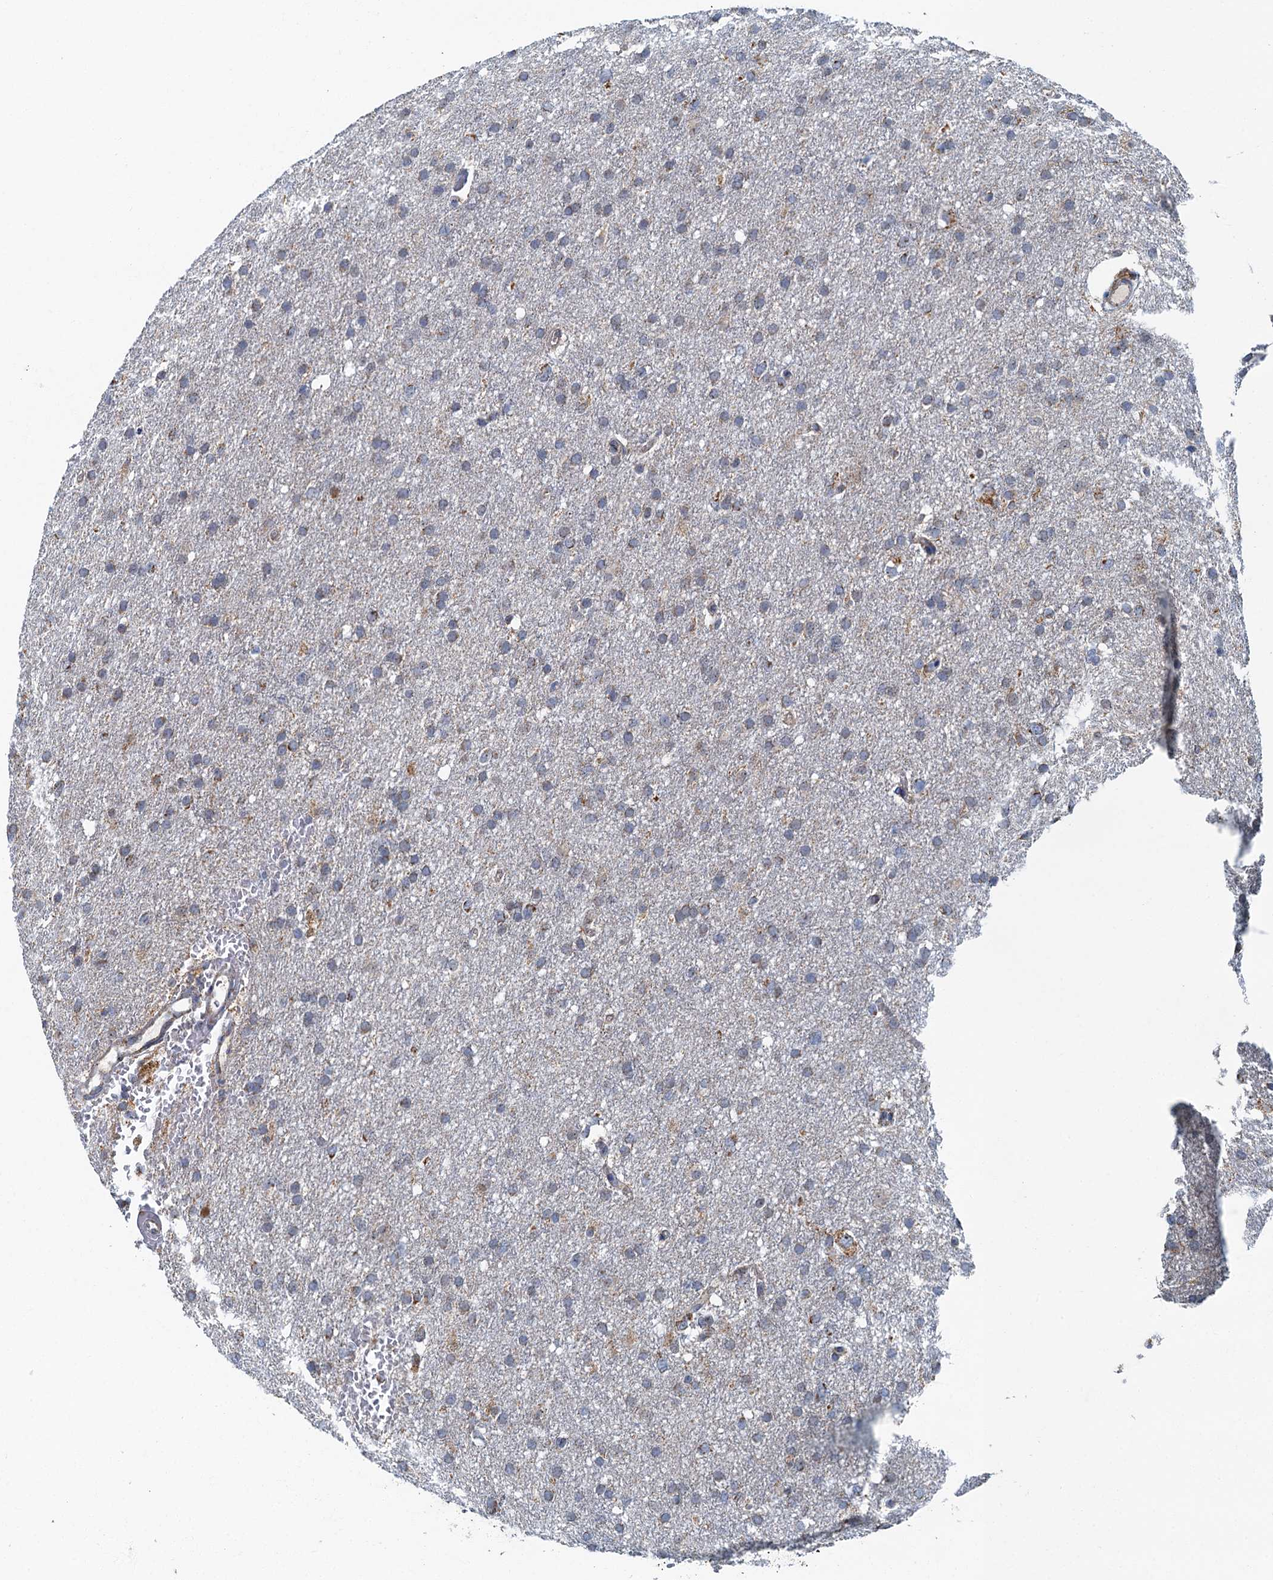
{"staining": {"intensity": "weak", "quantity": "25%-75%", "location": "cytoplasmic/membranous"}, "tissue": "glioma", "cell_type": "Tumor cells", "image_type": "cancer", "snomed": [{"axis": "morphology", "description": "Glioma, malignant, High grade"}, {"axis": "topography", "description": "Cerebral cortex"}], "caption": "A brown stain labels weak cytoplasmic/membranous expression of a protein in malignant high-grade glioma tumor cells.", "gene": "RAD9B", "patient": {"sex": "female", "age": 36}}